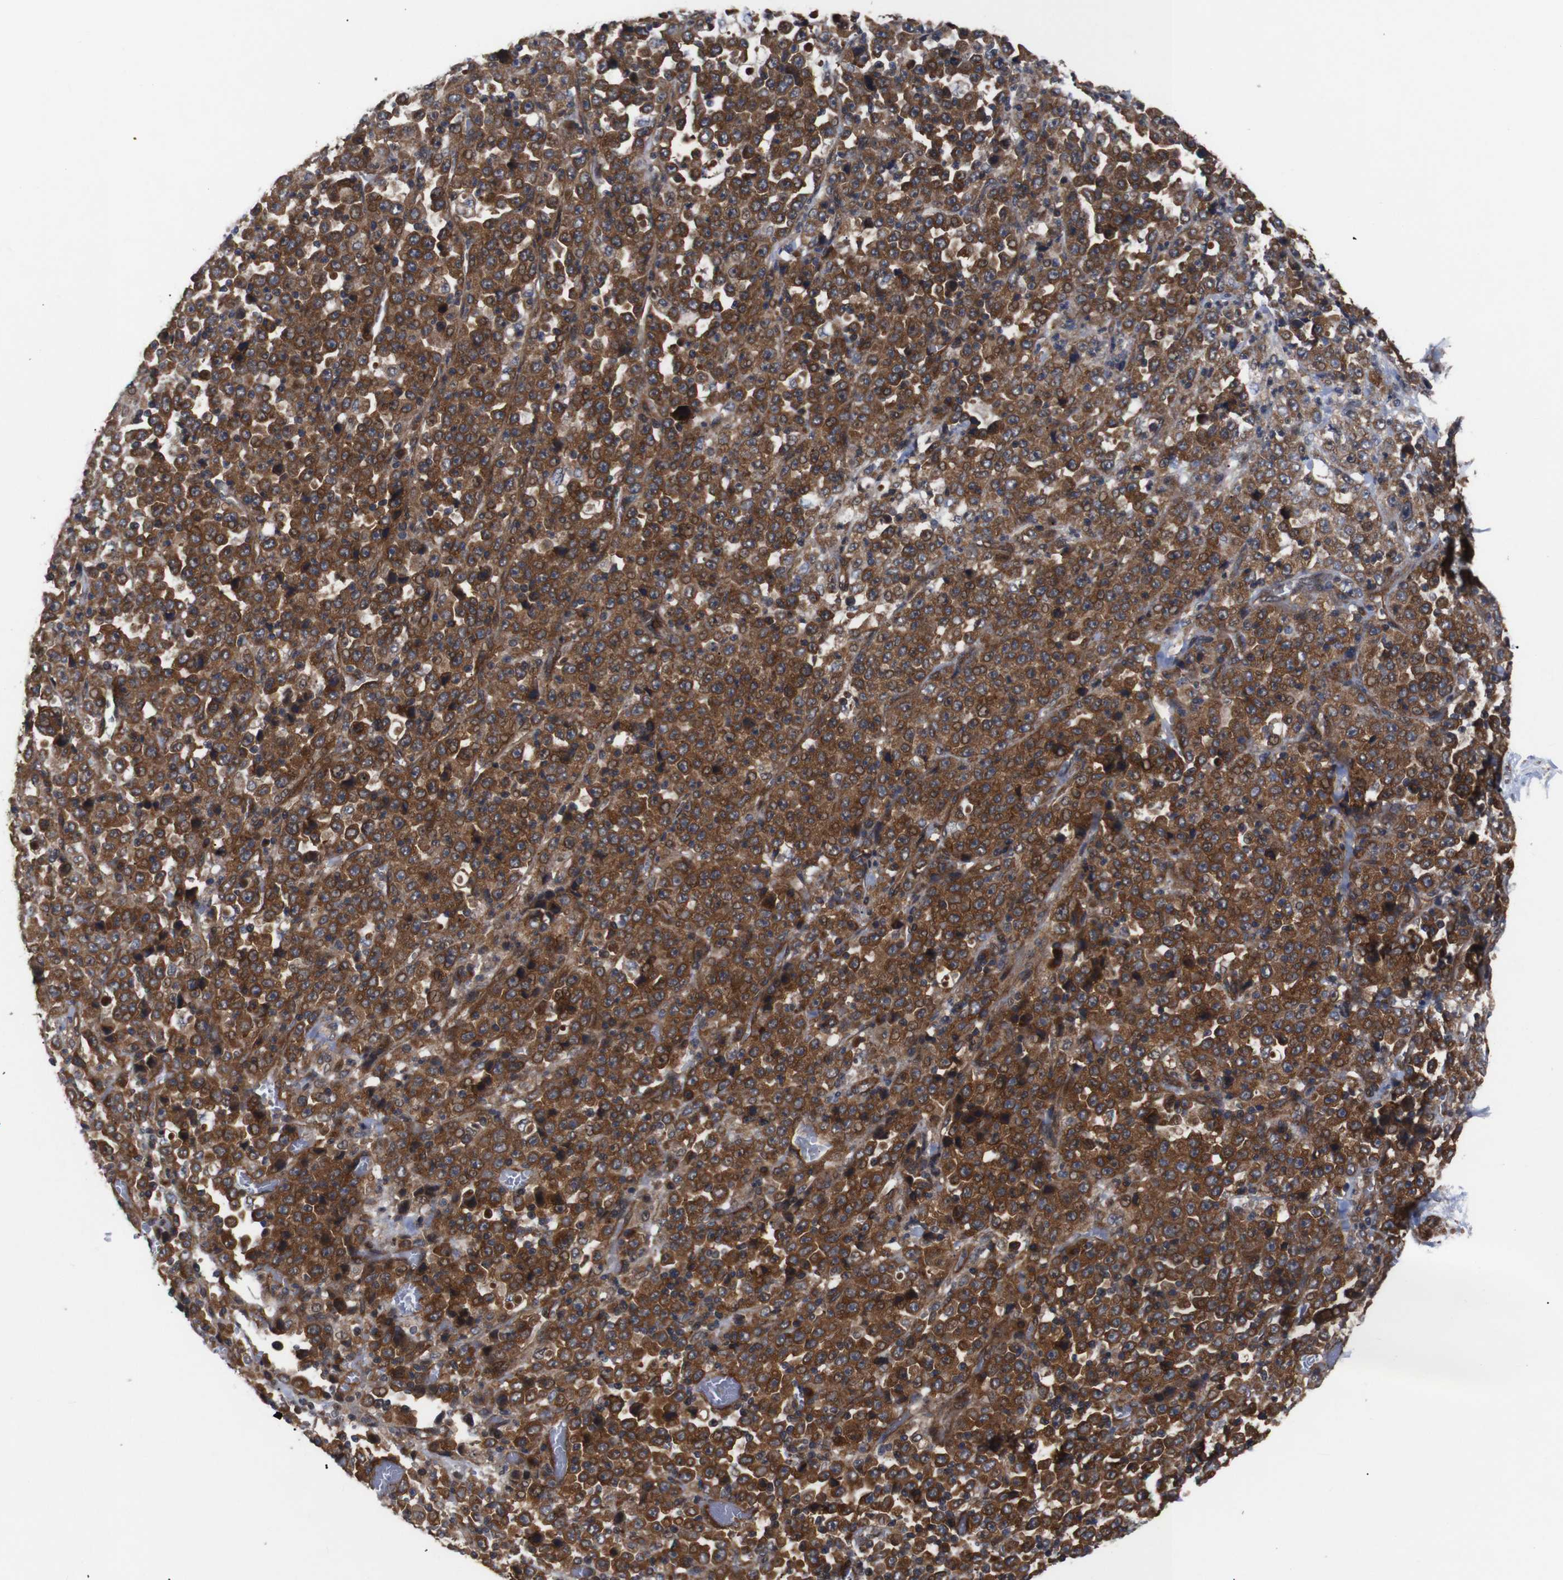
{"staining": {"intensity": "strong", "quantity": ">75%", "location": "cytoplasmic/membranous"}, "tissue": "stomach cancer", "cell_type": "Tumor cells", "image_type": "cancer", "snomed": [{"axis": "morphology", "description": "Normal tissue, NOS"}, {"axis": "morphology", "description": "Adenocarcinoma, NOS"}, {"axis": "topography", "description": "Stomach, upper"}, {"axis": "topography", "description": "Stomach"}], "caption": "High-magnification brightfield microscopy of adenocarcinoma (stomach) stained with DAB (brown) and counterstained with hematoxylin (blue). tumor cells exhibit strong cytoplasmic/membranous expression is identified in about>75% of cells.", "gene": "PAWR", "patient": {"sex": "male", "age": 59}}